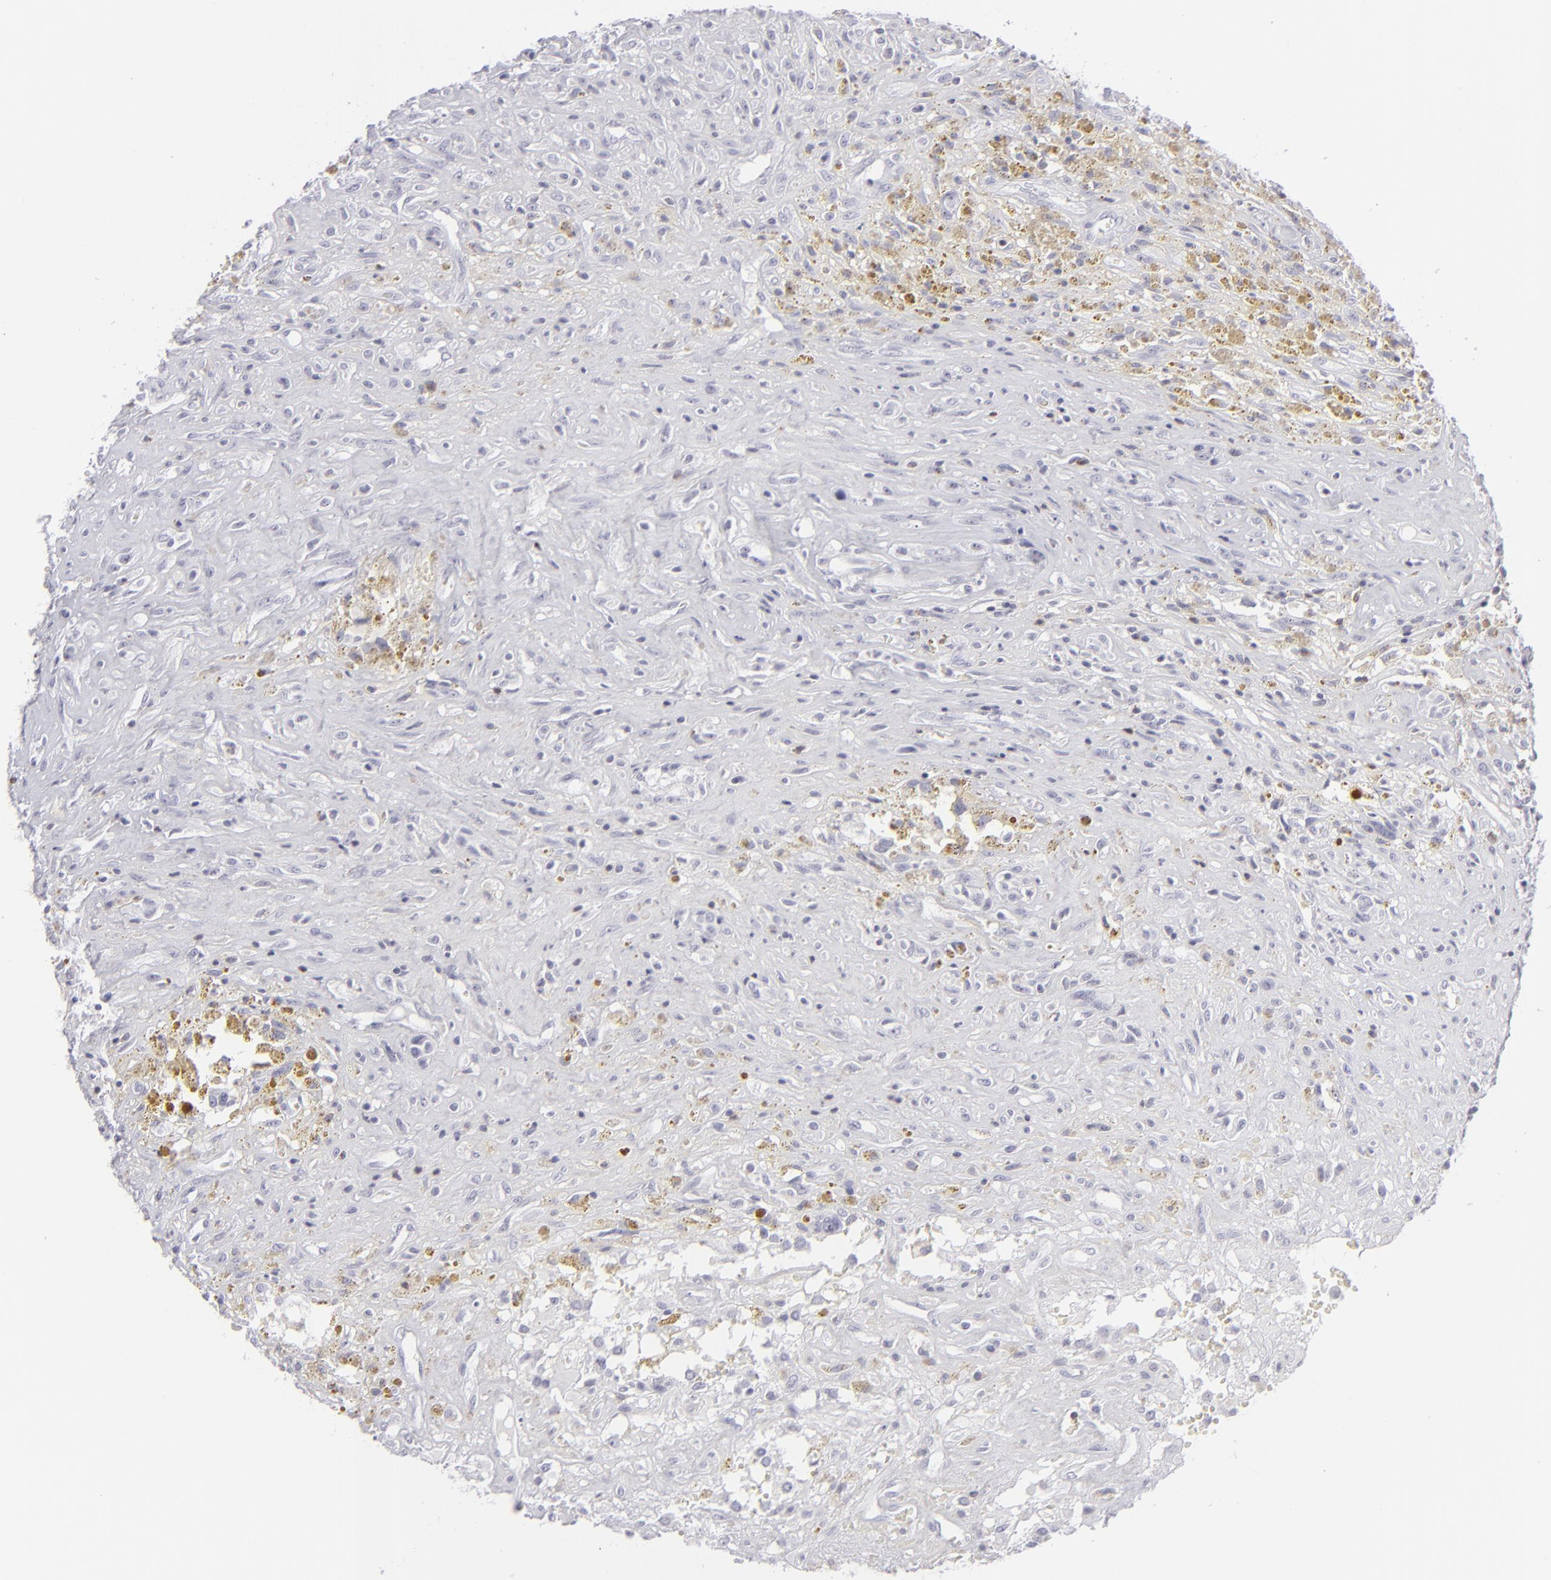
{"staining": {"intensity": "negative", "quantity": "none", "location": "none"}, "tissue": "glioma", "cell_type": "Tumor cells", "image_type": "cancer", "snomed": [{"axis": "morphology", "description": "Glioma, malignant, High grade"}, {"axis": "topography", "description": "Brain"}], "caption": "There is no significant staining in tumor cells of glioma.", "gene": "CD7", "patient": {"sex": "male", "age": 66}}